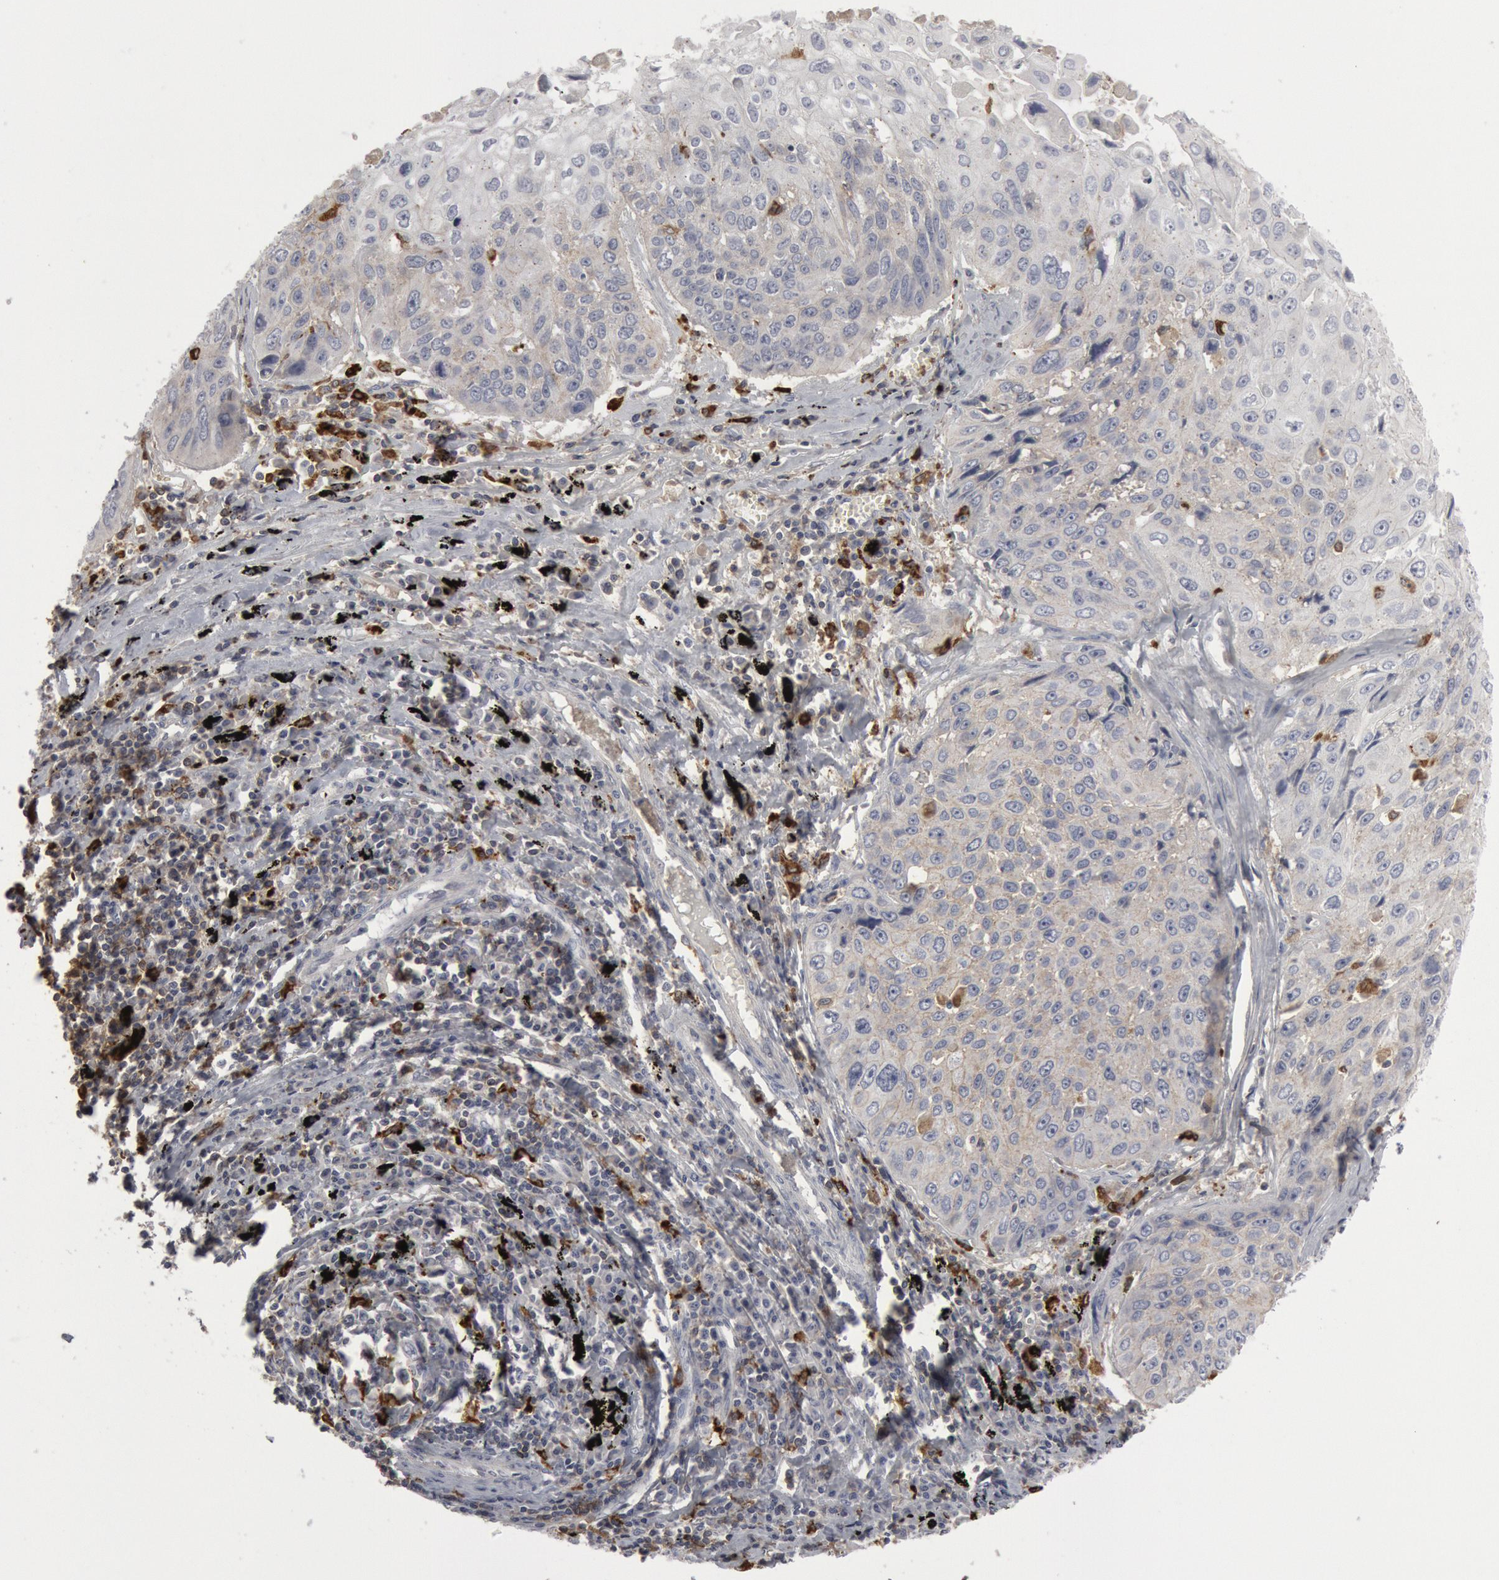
{"staining": {"intensity": "negative", "quantity": "none", "location": "none"}, "tissue": "lung cancer", "cell_type": "Tumor cells", "image_type": "cancer", "snomed": [{"axis": "morphology", "description": "Adenocarcinoma, NOS"}, {"axis": "topography", "description": "Lung"}], "caption": "A histopathology image of lung cancer stained for a protein exhibits no brown staining in tumor cells. (DAB (3,3'-diaminobenzidine) immunohistochemistry (IHC) with hematoxylin counter stain).", "gene": "C1QC", "patient": {"sex": "male", "age": 60}}